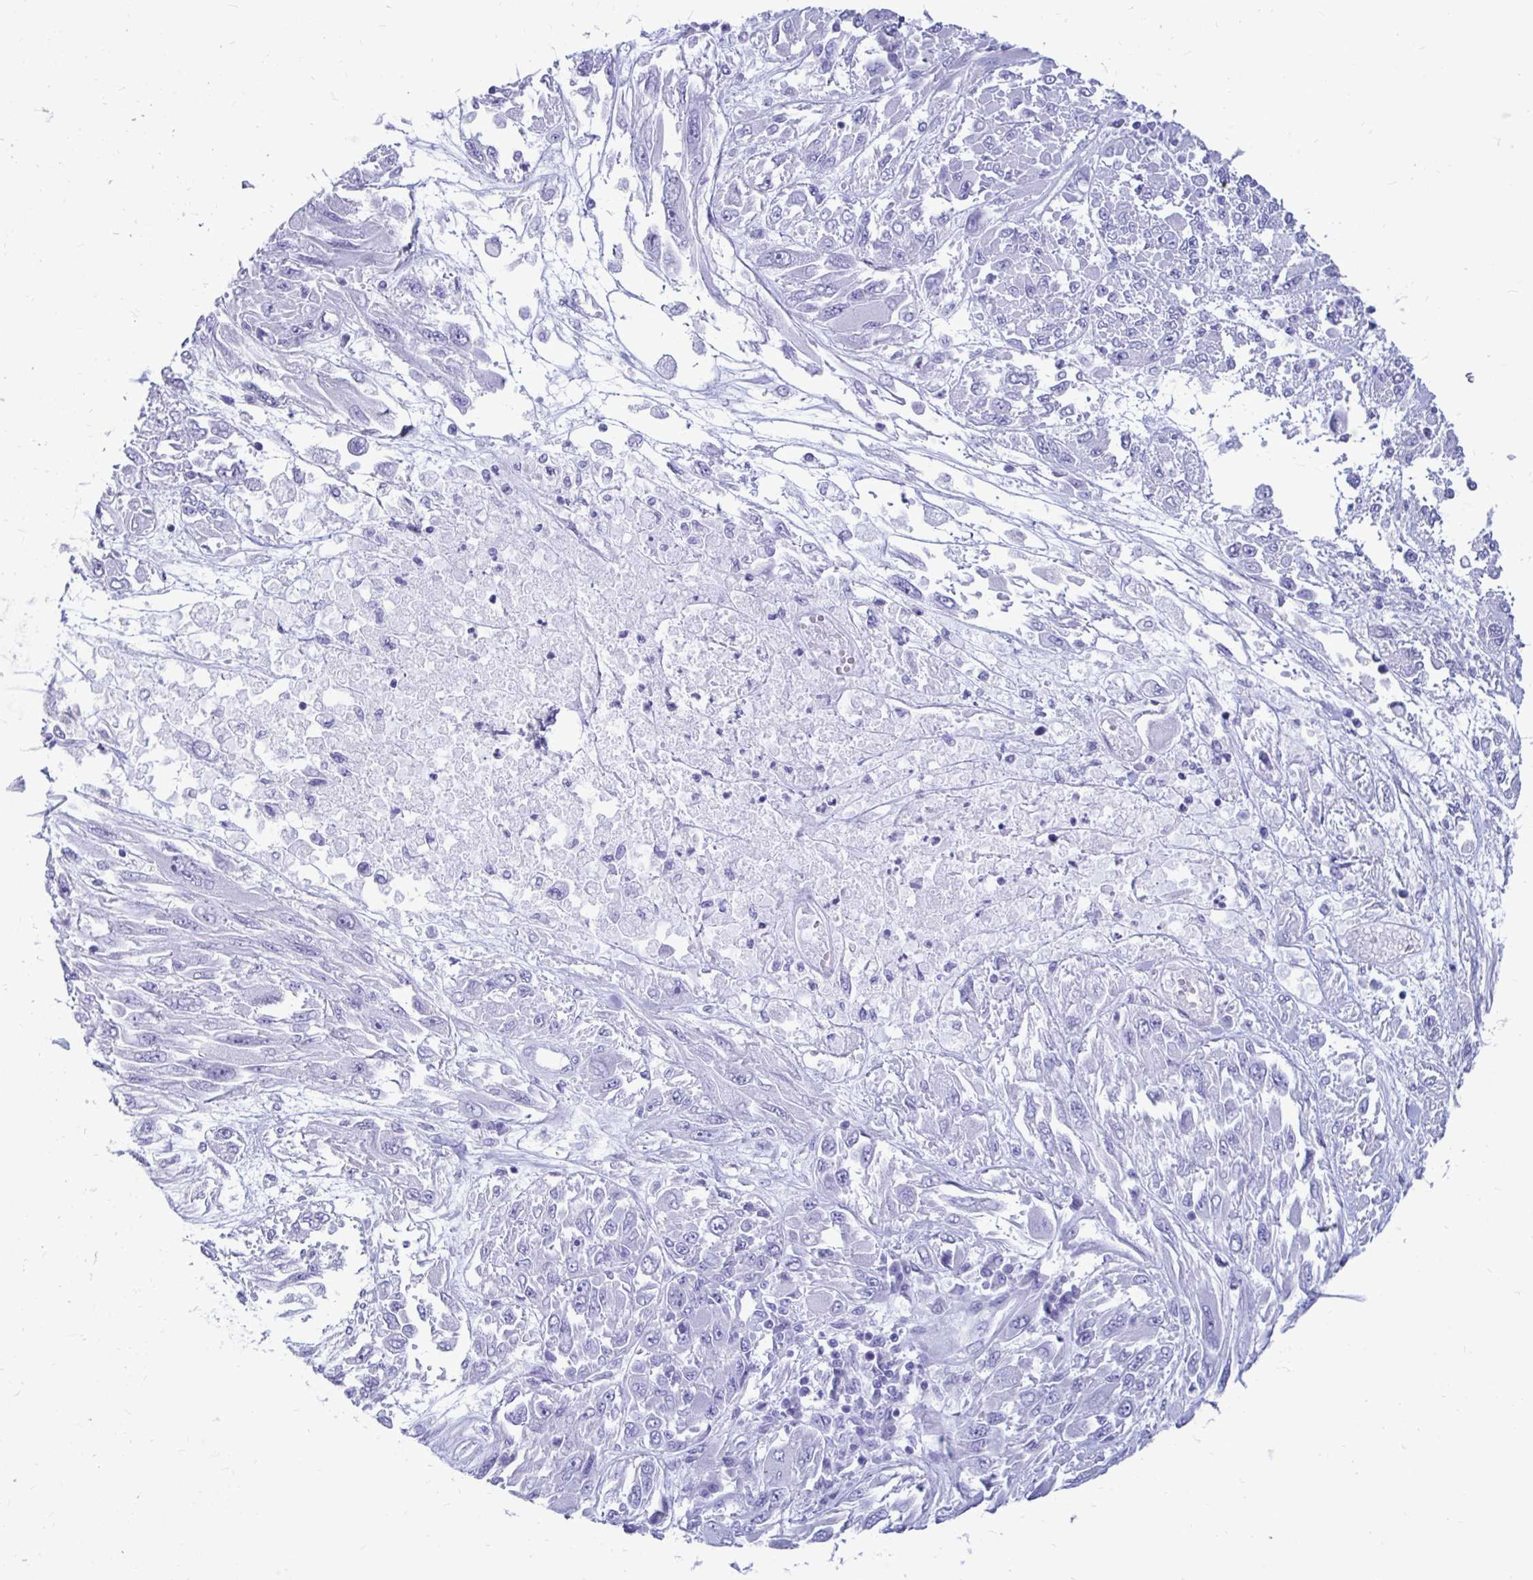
{"staining": {"intensity": "negative", "quantity": "none", "location": "none"}, "tissue": "melanoma", "cell_type": "Tumor cells", "image_type": "cancer", "snomed": [{"axis": "morphology", "description": "Malignant melanoma, NOS"}, {"axis": "topography", "description": "Skin"}], "caption": "Human malignant melanoma stained for a protein using immunohistochemistry (IHC) shows no positivity in tumor cells.", "gene": "OR10R2", "patient": {"sex": "female", "age": 91}}